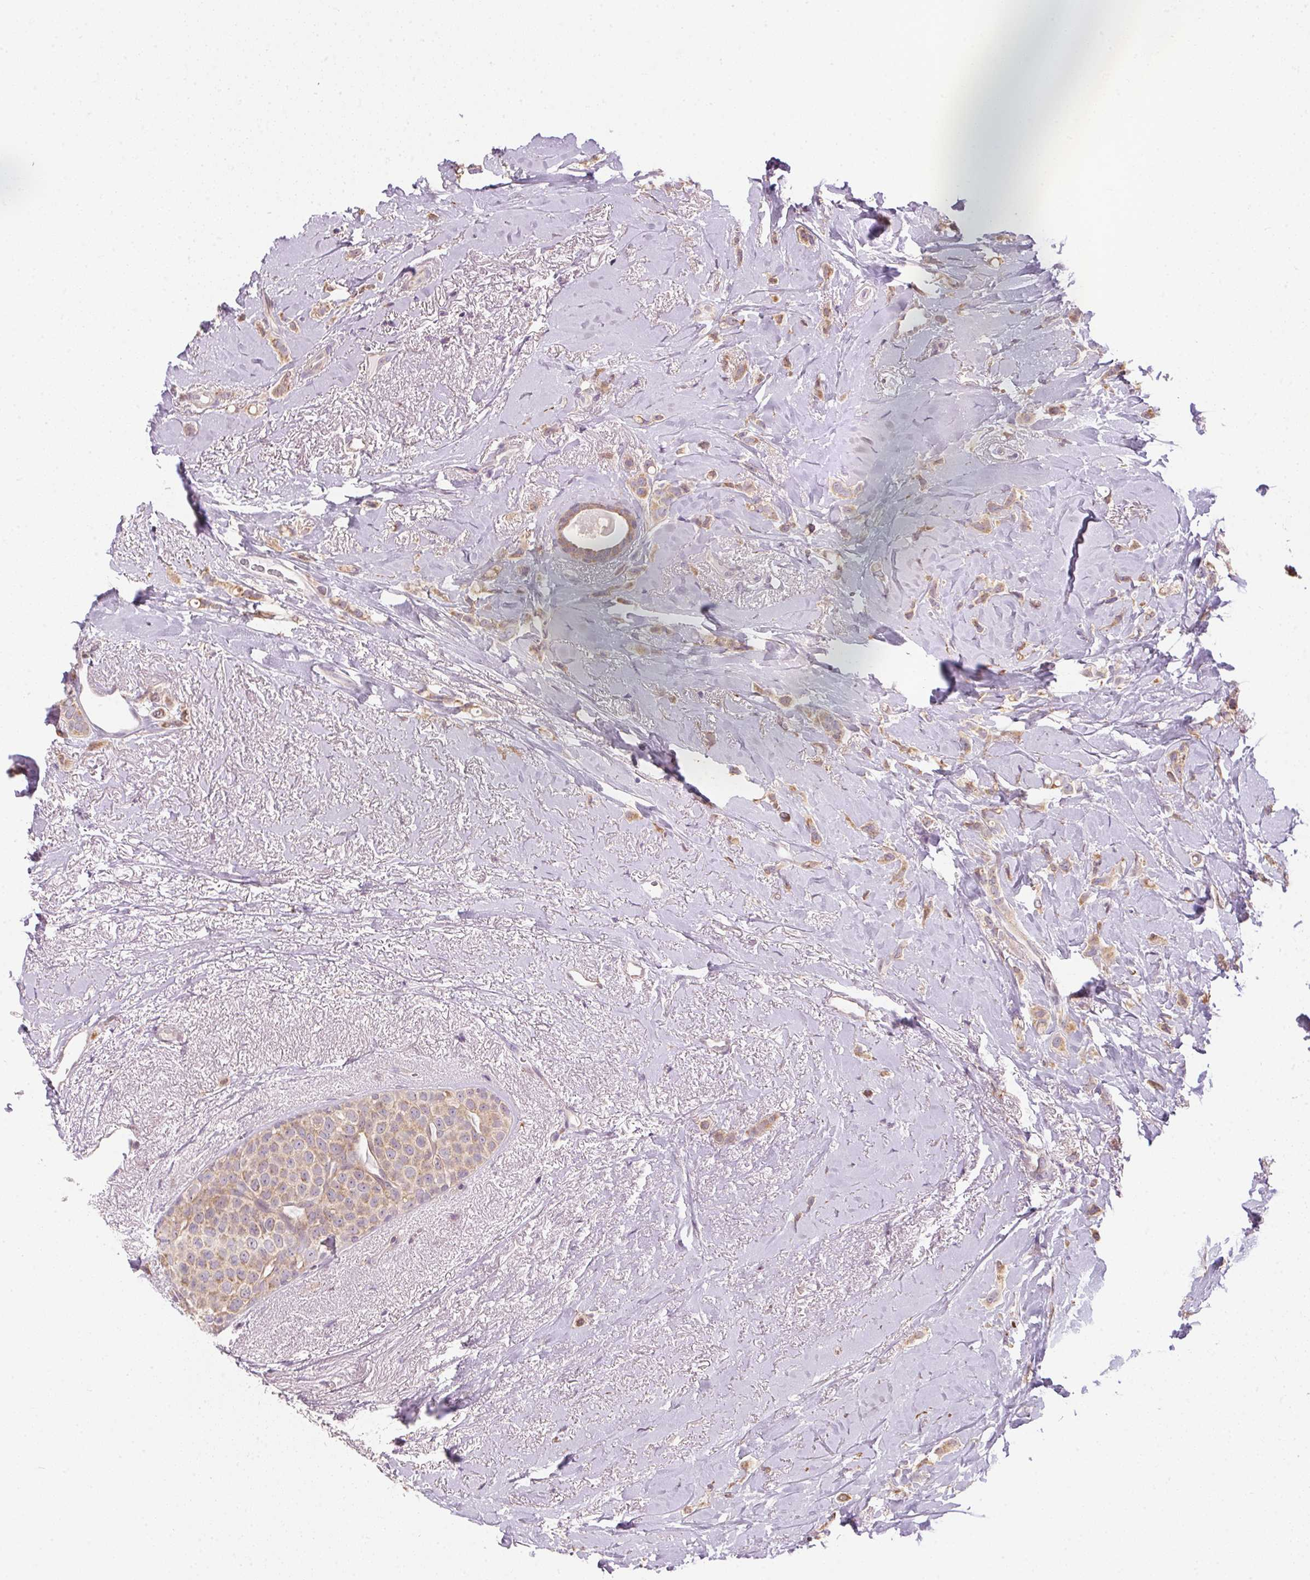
{"staining": {"intensity": "weak", "quantity": ">75%", "location": "cytoplasmic/membranous"}, "tissue": "breast cancer", "cell_type": "Tumor cells", "image_type": "cancer", "snomed": [{"axis": "morphology", "description": "Lobular carcinoma"}, {"axis": "topography", "description": "Breast"}], "caption": "A histopathology image of human breast cancer (lobular carcinoma) stained for a protein reveals weak cytoplasmic/membranous brown staining in tumor cells. The staining is performed using DAB brown chromogen to label protein expression. The nuclei are counter-stained blue using hematoxylin.", "gene": "SC5D", "patient": {"sex": "female", "age": 66}}